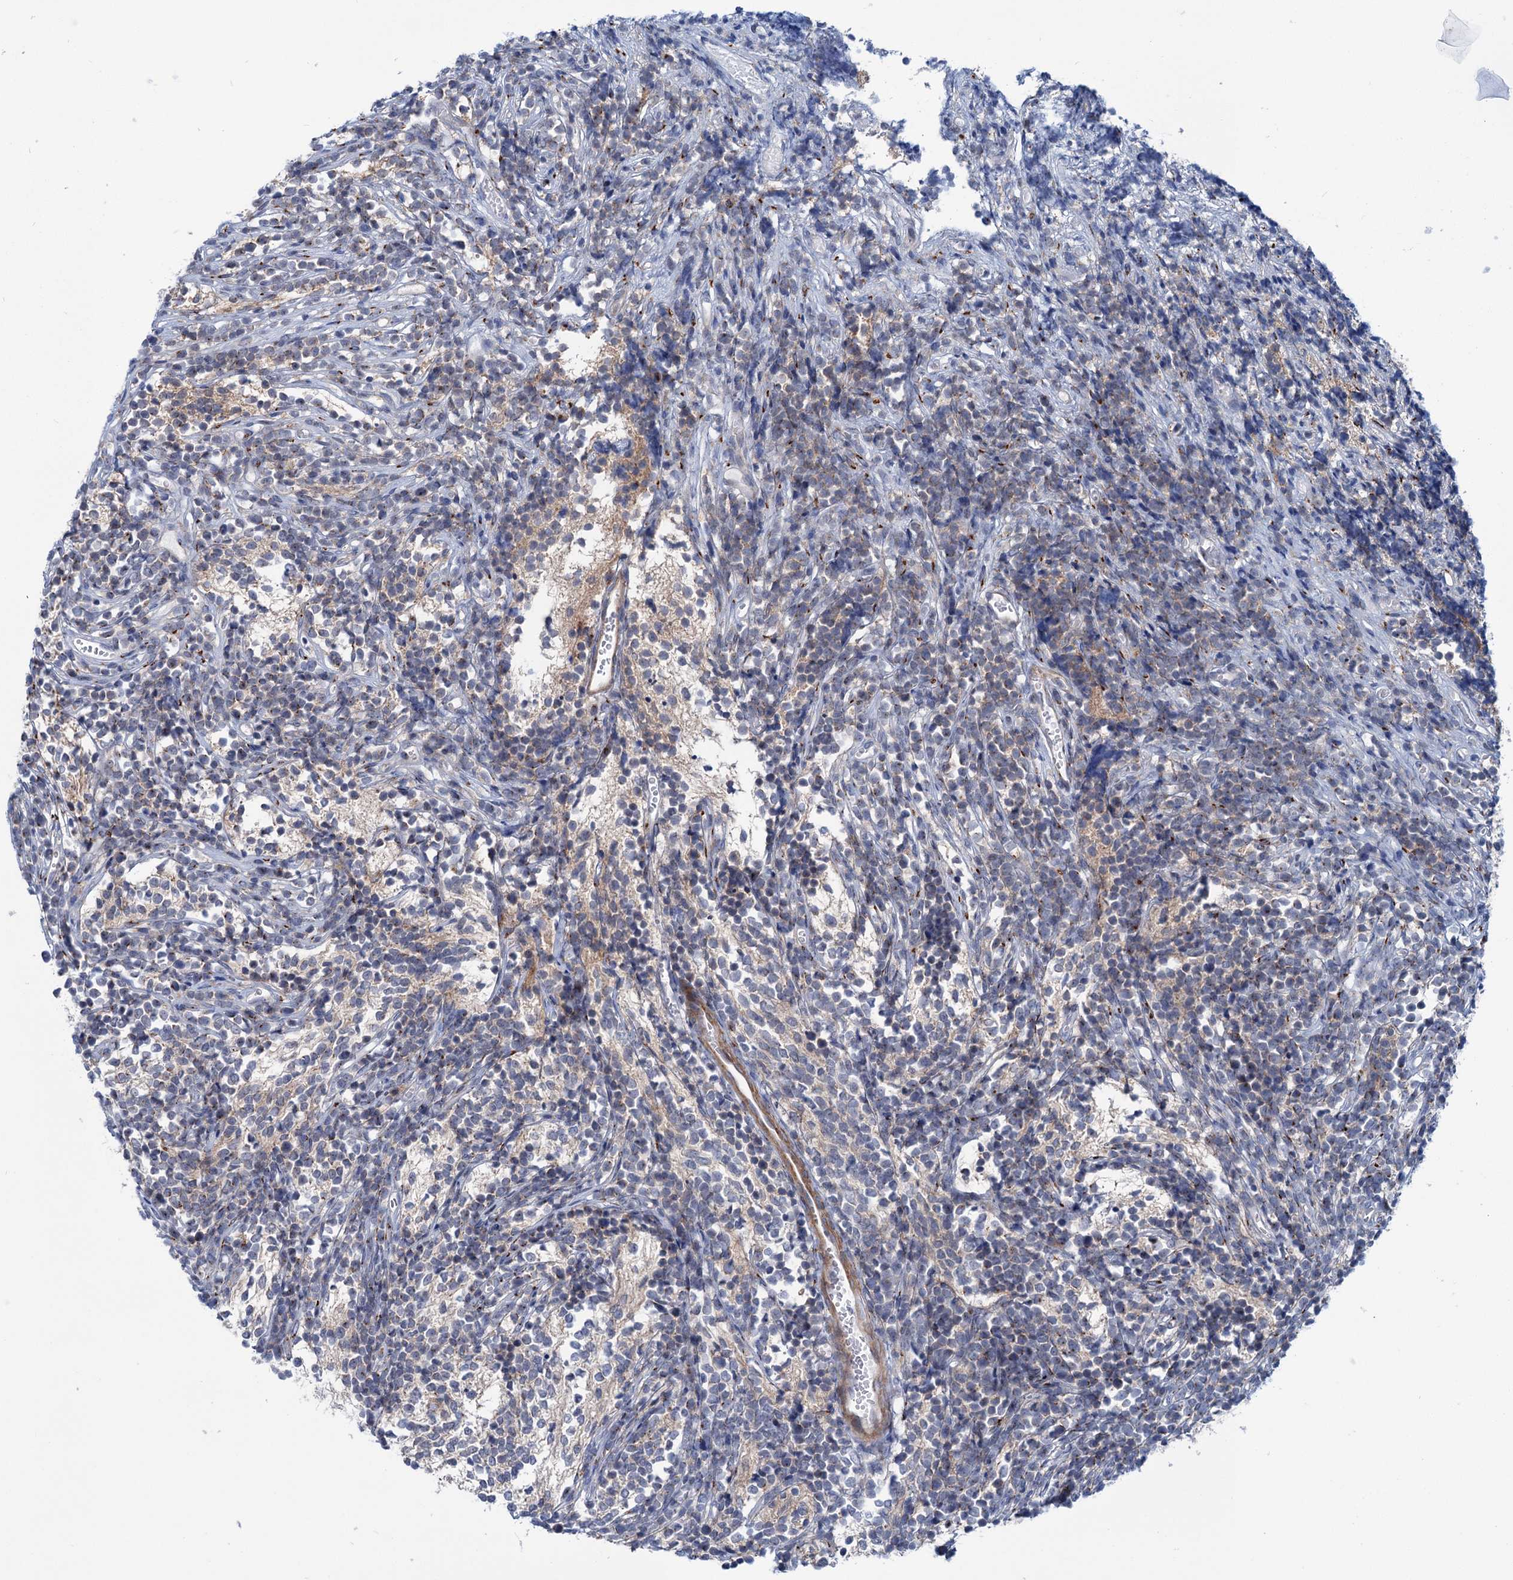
{"staining": {"intensity": "negative", "quantity": "none", "location": "none"}, "tissue": "glioma", "cell_type": "Tumor cells", "image_type": "cancer", "snomed": [{"axis": "morphology", "description": "Glioma, malignant, Low grade"}, {"axis": "topography", "description": "Brain"}], "caption": "Immunohistochemistry micrograph of neoplastic tissue: human low-grade glioma (malignant) stained with DAB (3,3'-diaminobenzidine) shows no significant protein staining in tumor cells.", "gene": "ELP4", "patient": {"sex": "female", "age": 1}}